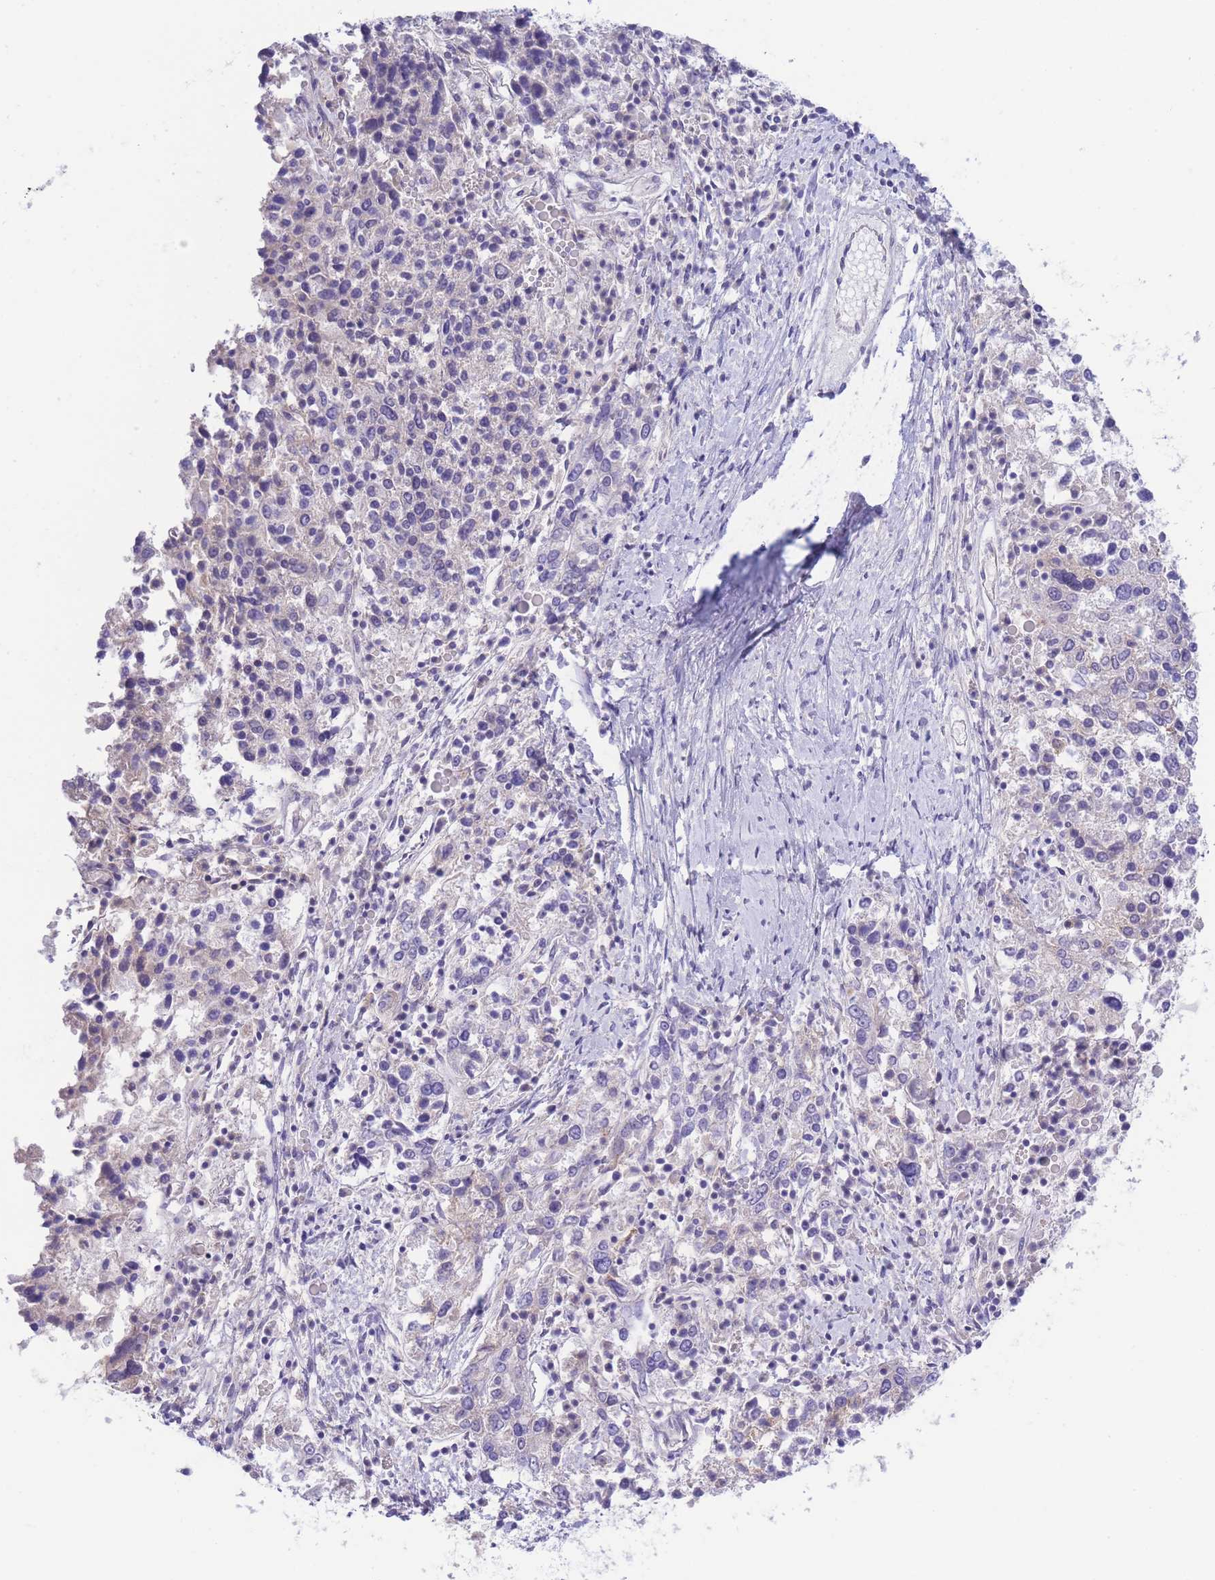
{"staining": {"intensity": "negative", "quantity": "none", "location": "none"}, "tissue": "ovarian cancer", "cell_type": "Tumor cells", "image_type": "cancer", "snomed": [{"axis": "morphology", "description": "Carcinoma, endometroid"}, {"axis": "topography", "description": "Ovary"}], "caption": "IHC image of endometroid carcinoma (ovarian) stained for a protein (brown), which displays no staining in tumor cells. (DAB immunohistochemistry (IHC) with hematoxylin counter stain).", "gene": "PCDHB3", "patient": {"sex": "female", "age": 62}}